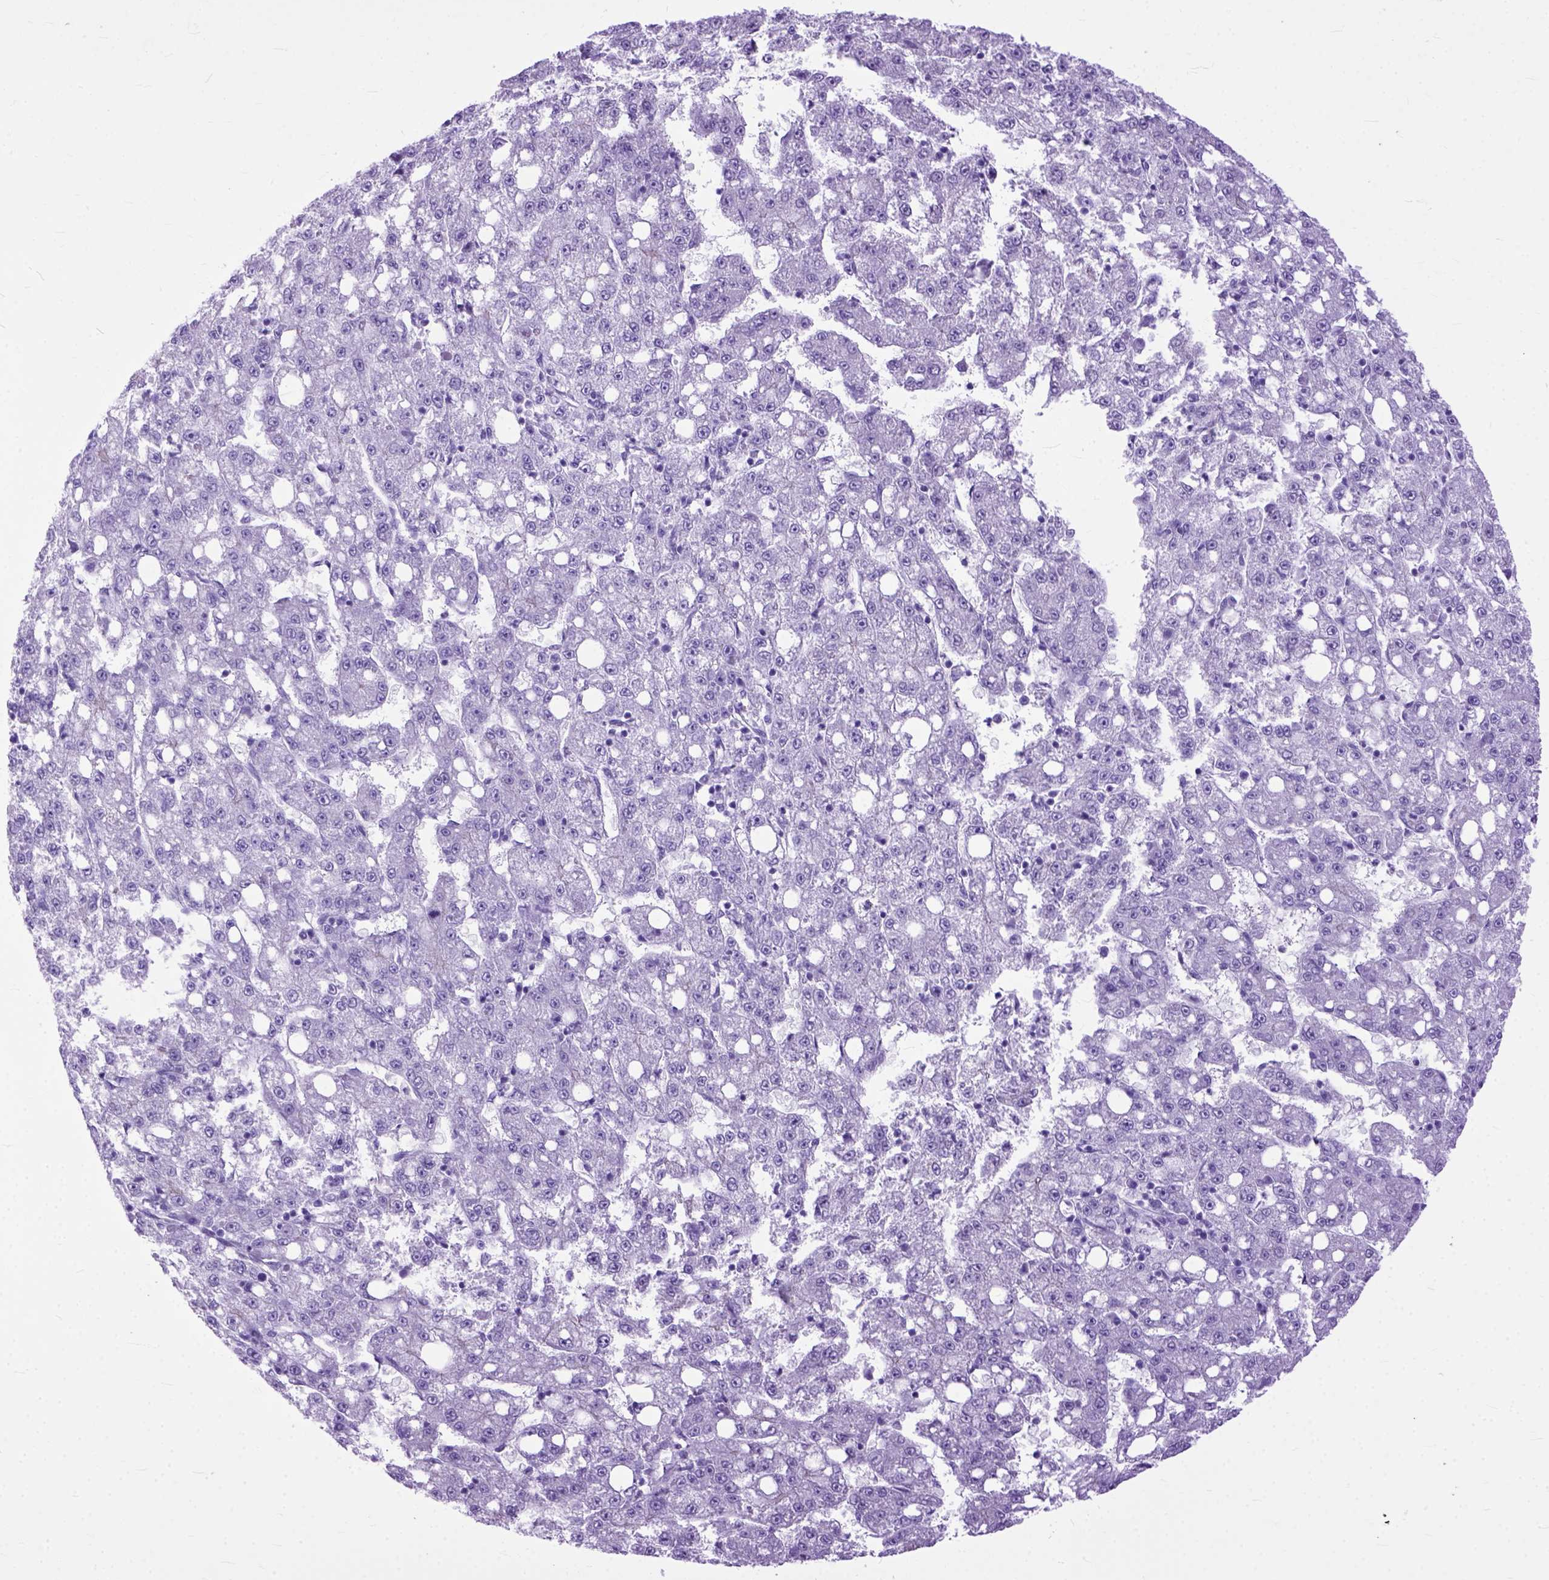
{"staining": {"intensity": "negative", "quantity": "none", "location": "none"}, "tissue": "liver cancer", "cell_type": "Tumor cells", "image_type": "cancer", "snomed": [{"axis": "morphology", "description": "Carcinoma, Hepatocellular, NOS"}, {"axis": "topography", "description": "Liver"}], "caption": "Protein analysis of liver cancer displays no significant expression in tumor cells.", "gene": "GNGT1", "patient": {"sex": "female", "age": 65}}